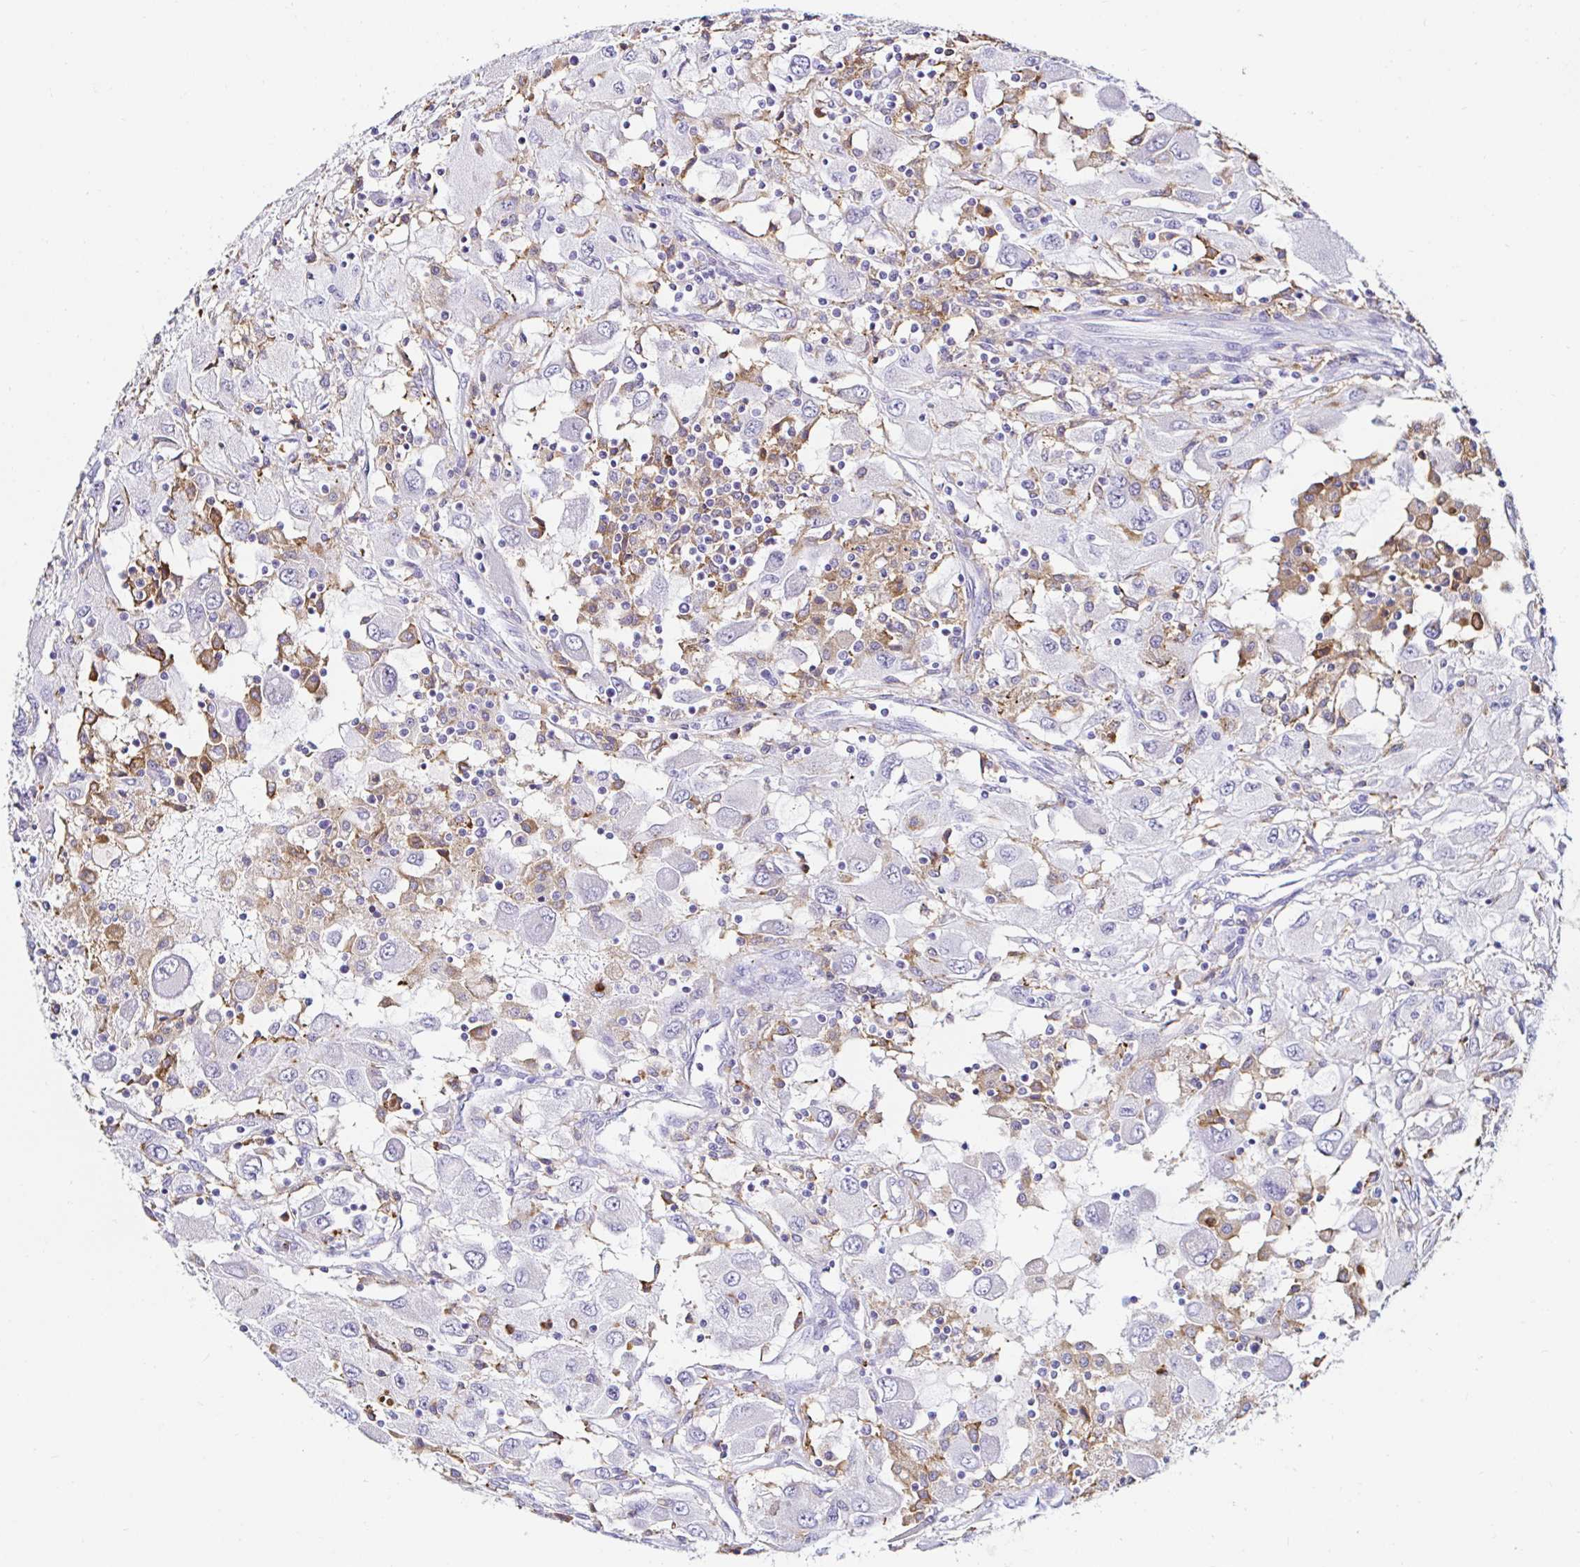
{"staining": {"intensity": "negative", "quantity": "none", "location": "none"}, "tissue": "renal cancer", "cell_type": "Tumor cells", "image_type": "cancer", "snomed": [{"axis": "morphology", "description": "Adenocarcinoma, NOS"}, {"axis": "topography", "description": "Kidney"}], "caption": "Photomicrograph shows no protein expression in tumor cells of renal cancer (adenocarcinoma) tissue. (DAB (3,3'-diaminobenzidine) immunohistochemistry with hematoxylin counter stain).", "gene": "CYBB", "patient": {"sex": "female", "age": 67}}